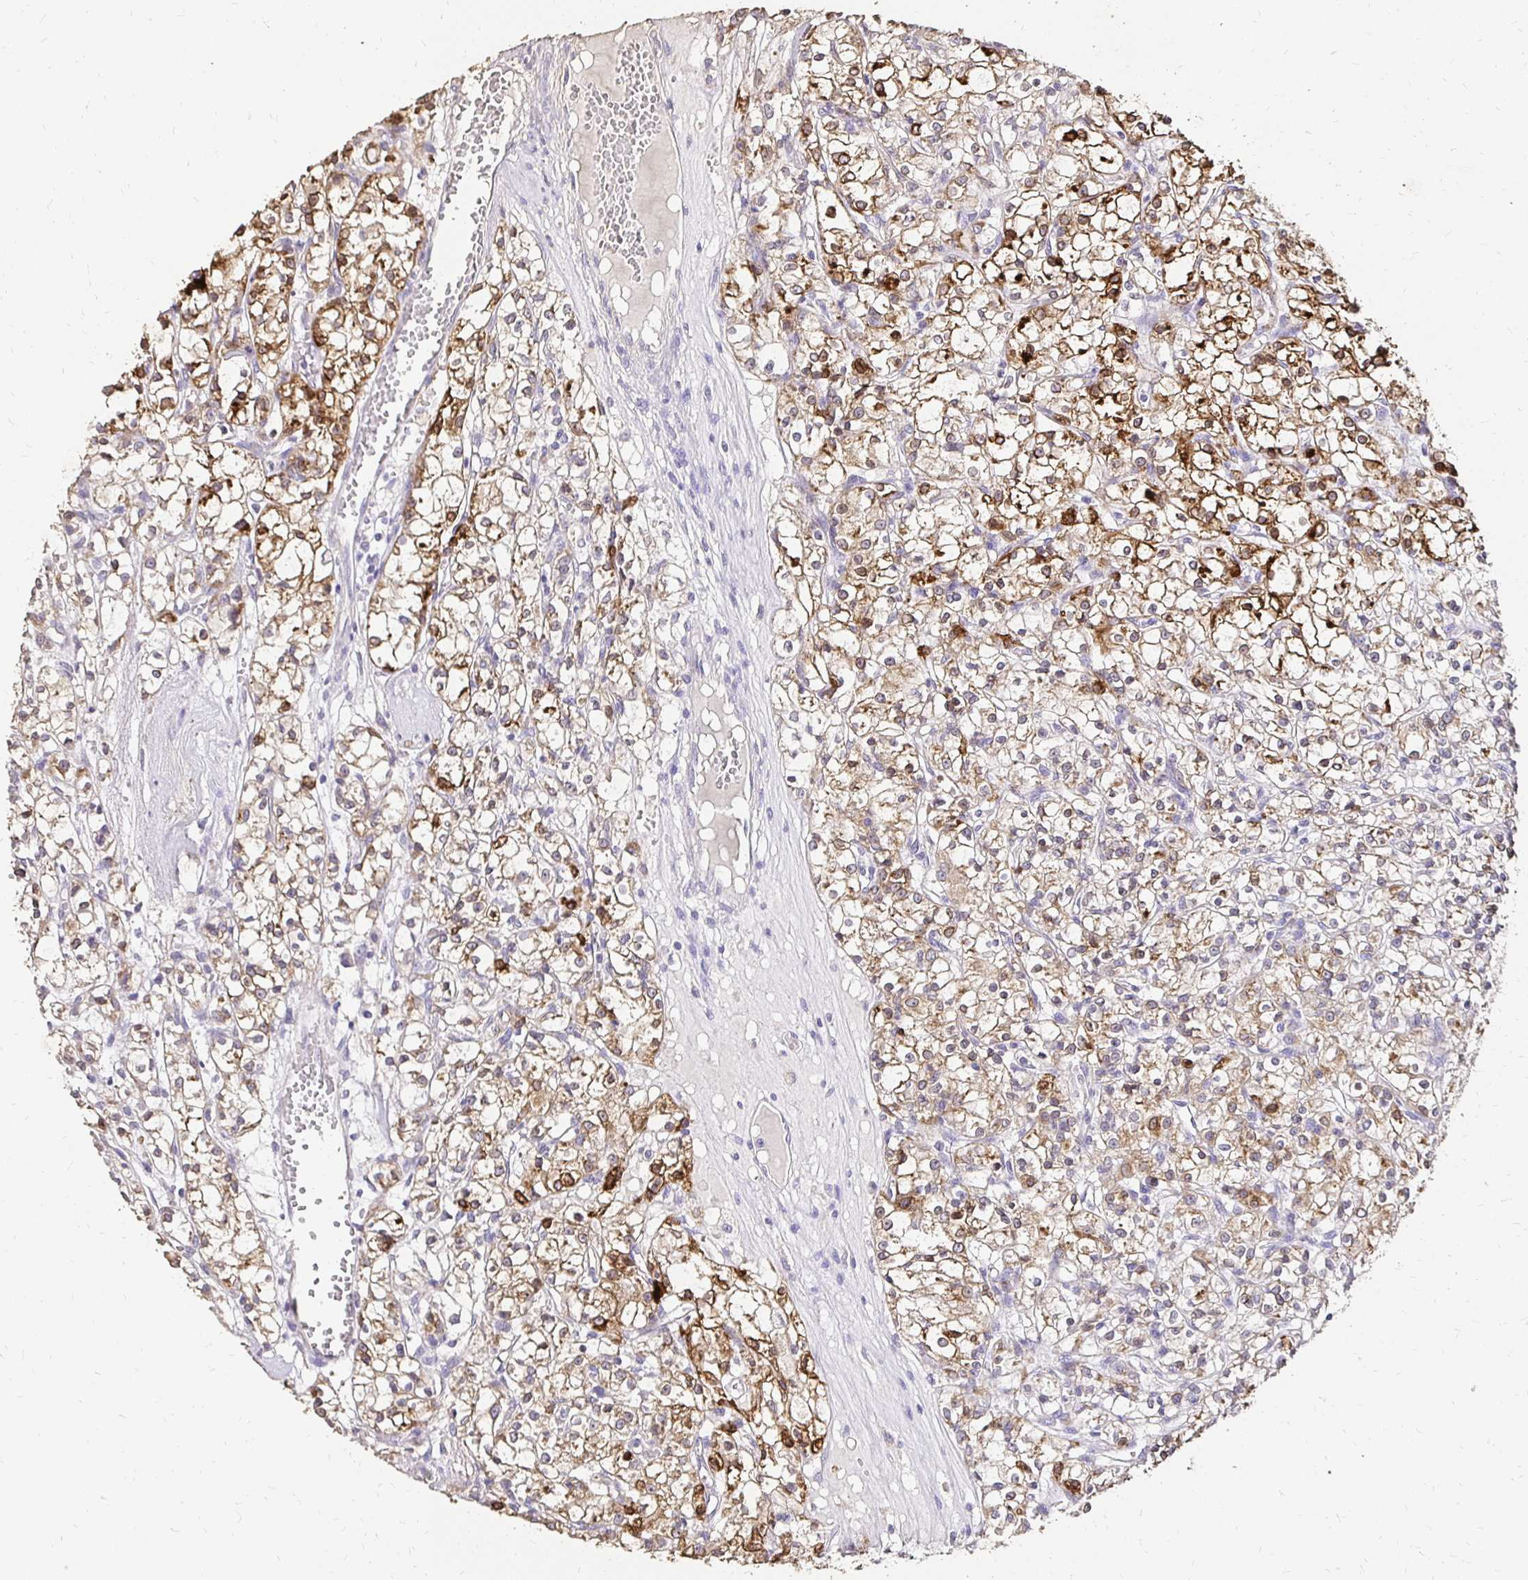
{"staining": {"intensity": "strong", "quantity": "25%-75%", "location": "cytoplasmic/membranous"}, "tissue": "renal cancer", "cell_type": "Tumor cells", "image_type": "cancer", "snomed": [{"axis": "morphology", "description": "Adenocarcinoma, NOS"}, {"axis": "topography", "description": "Kidney"}], "caption": "DAB (3,3'-diaminobenzidine) immunohistochemical staining of human renal cancer (adenocarcinoma) exhibits strong cytoplasmic/membranous protein expression in approximately 25%-75% of tumor cells.", "gene": "UGT1A6", "patient": {"sex": "female", "age": 59}}